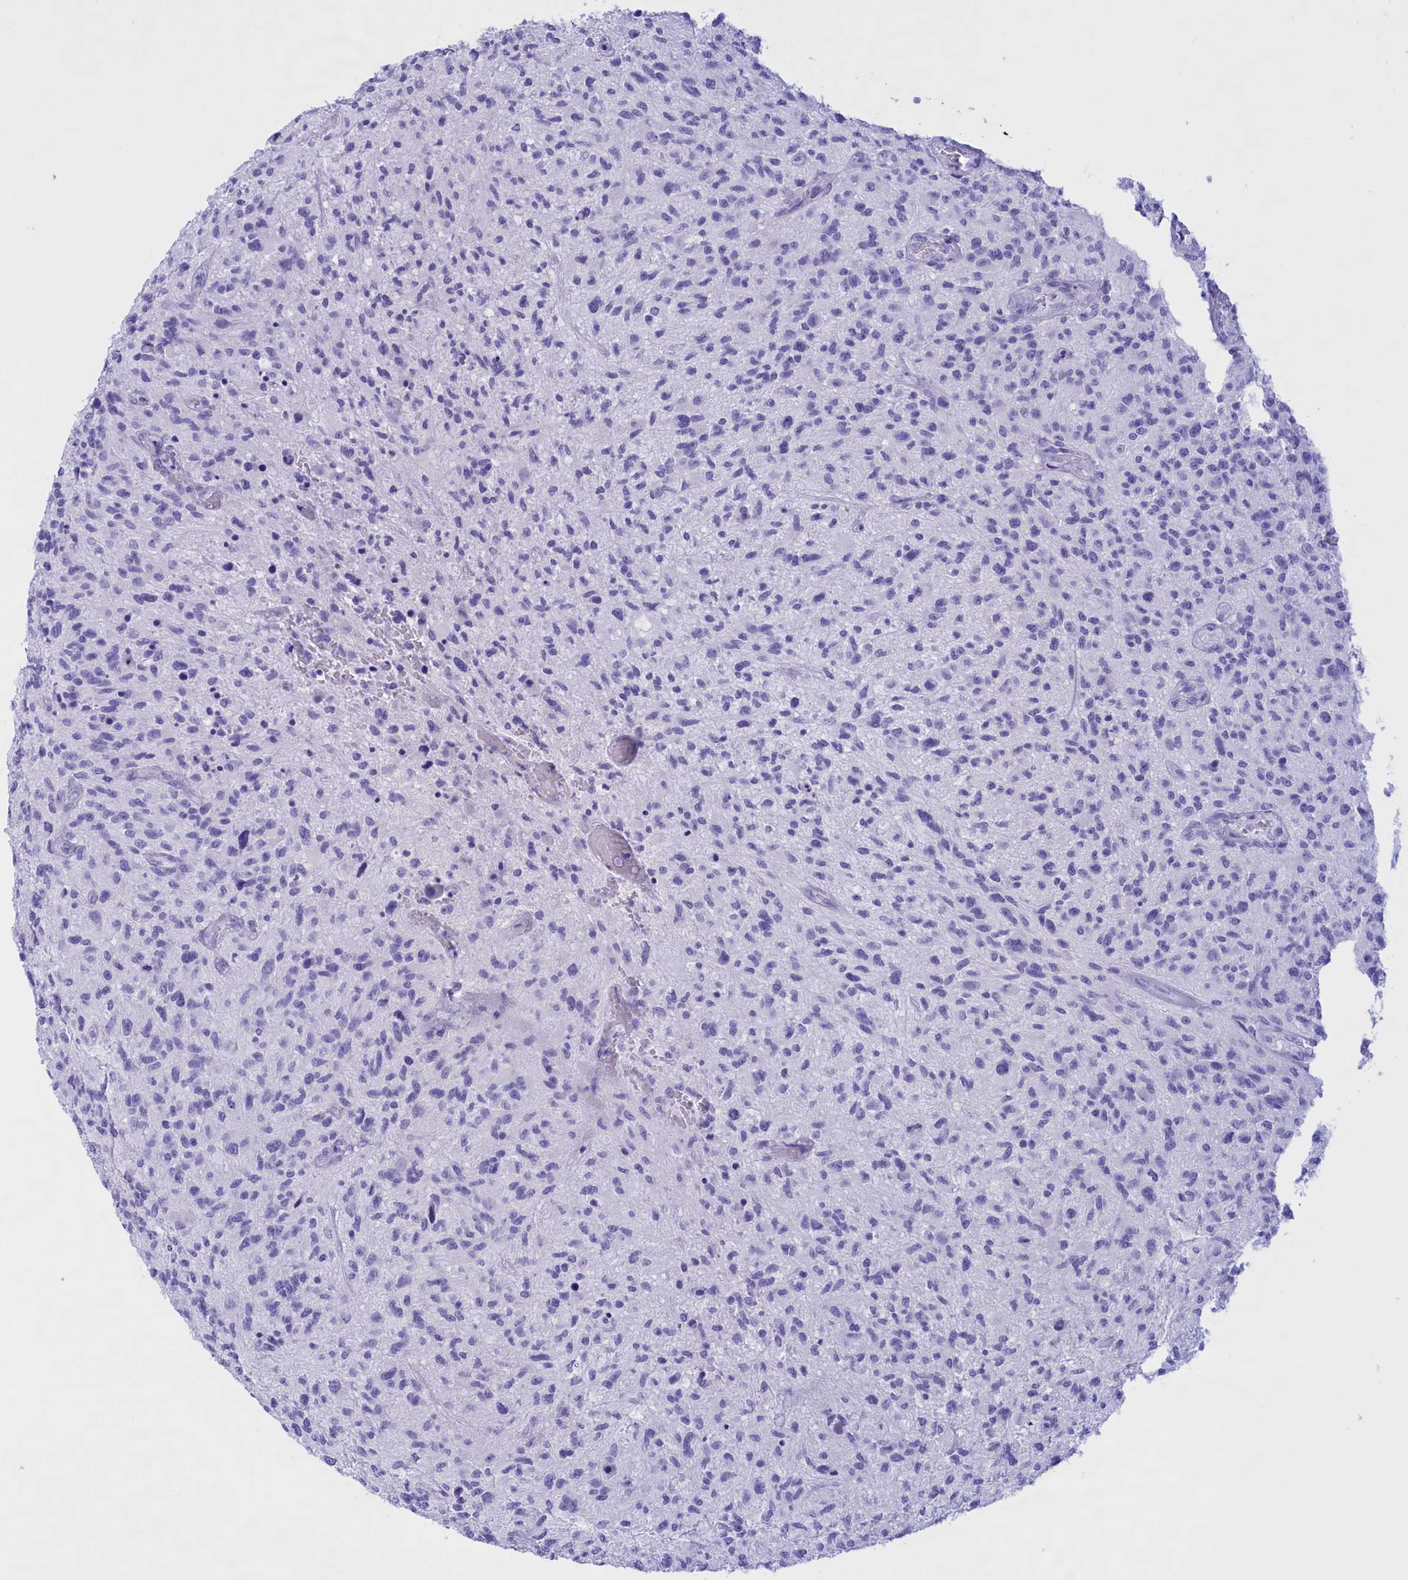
{"staining": {"intensity": "negative", "quantity": "none", "location": "none"}, "tissue": "glioma", "cell_type": "Tumor cells", "image_type": "cancer", "snomed": [{"axis": "morphology", "description": "Glioma, malignant, High grade"}, {"axis": "topography", "description": "Brain"}], "caption": "An immunohistochemistry image of glioma is shown. There is no staining in tumor cells of glioma.", "gene": "BRI3", "patient": {"sex": "male", "age": 47}}